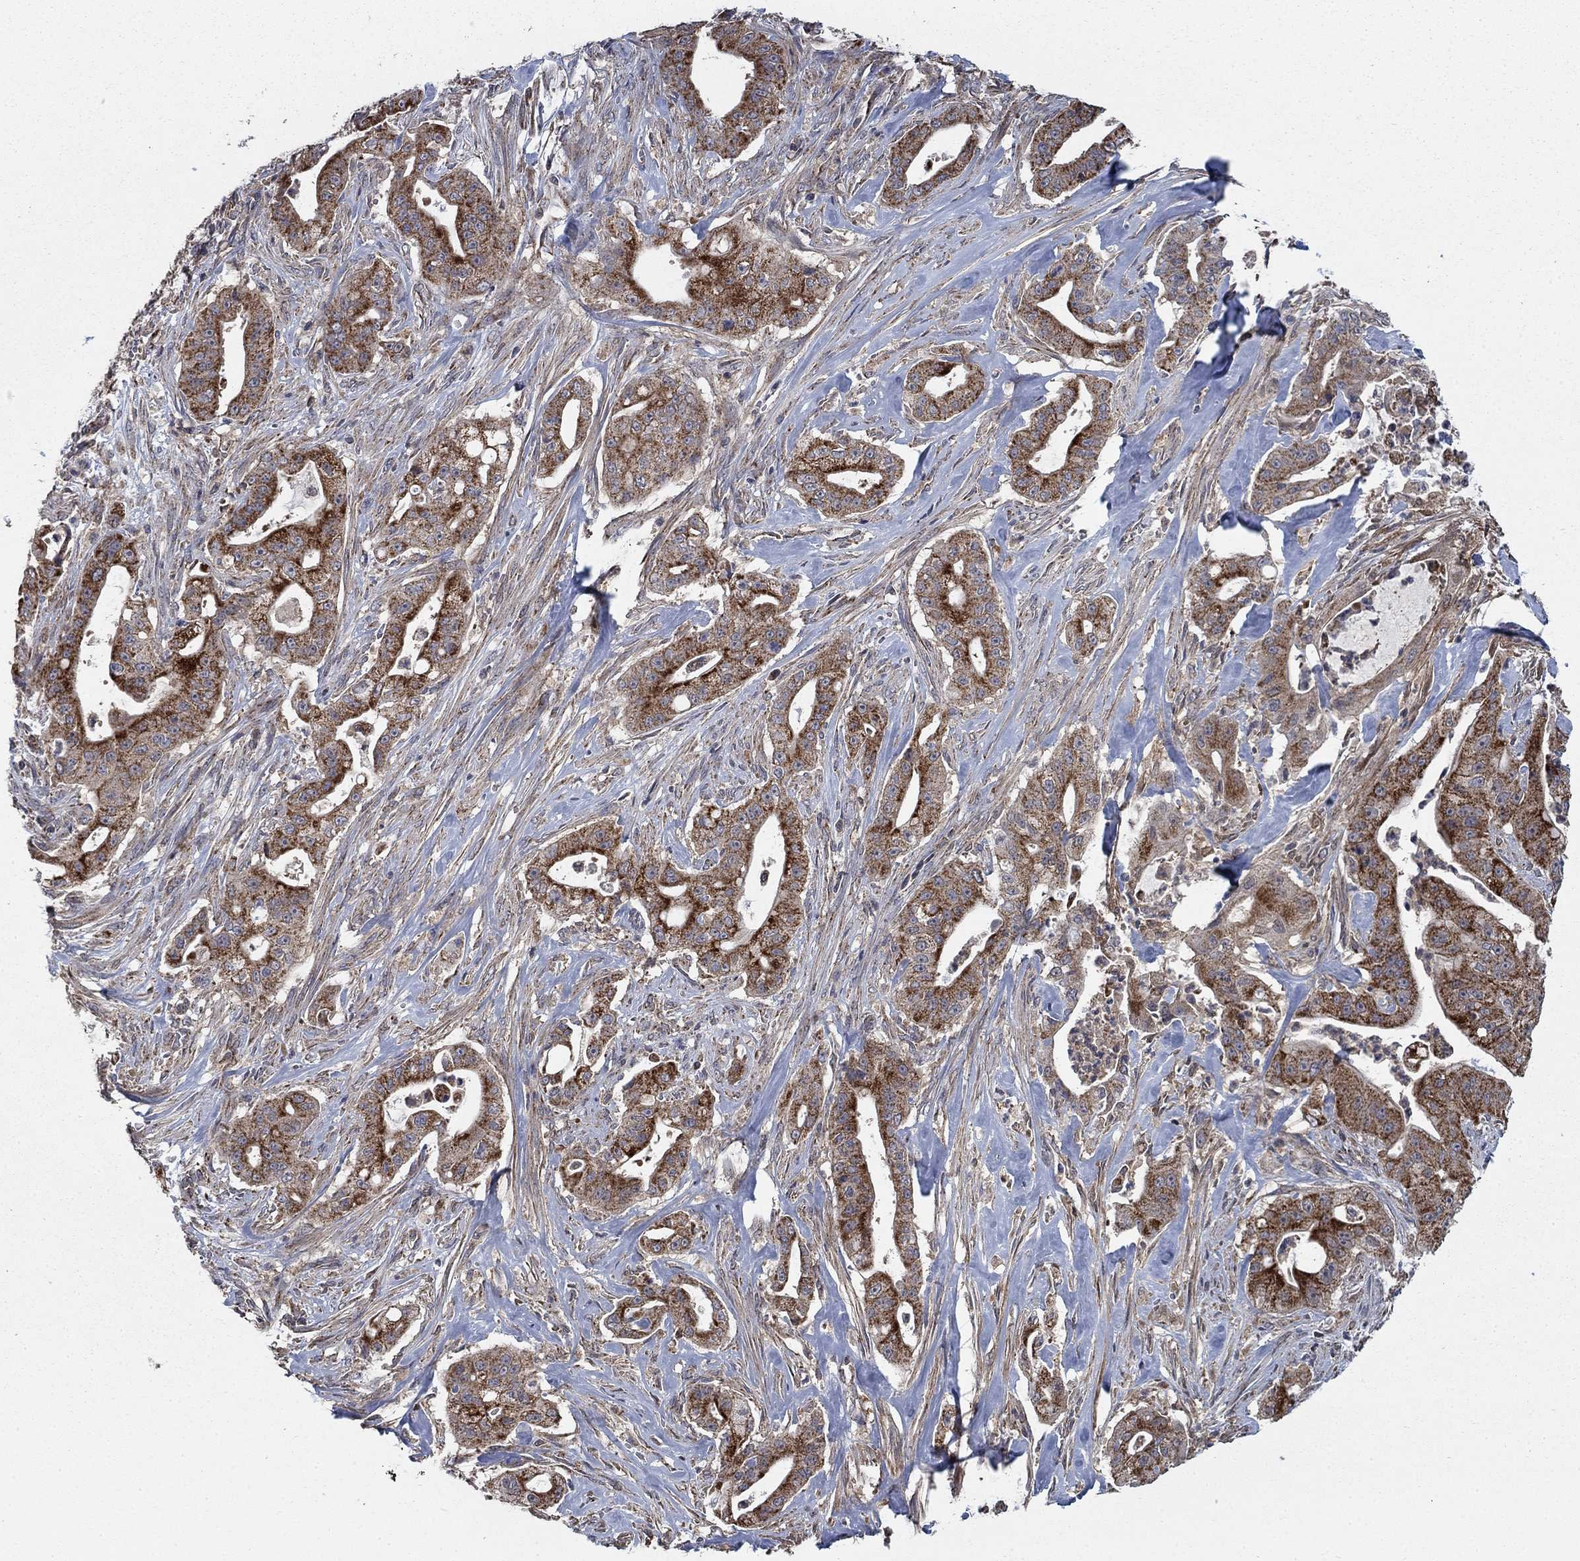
{"staining": {"intensity": "strong", "quantity": "25%-75%", "location": "cytoplasmic/membranous"}, "tissue": "pancreatic cancer", "cell_type": "Tumor cells", "image_type": "cancer", "snomed": [{"axis": "morphology", "description": "Normal tissue, NOS"}, {"axis": "morphology", "description": "Inflammation, NOS"}, {"axis": "morphology", "description": "Adenocarcinoma, NOS"}, {"axis": "topography", "description": "Pancreas"}], "caption": "A high-resolution histopathology image shows immunohistochemistry (IHC) staining of adenocarcinoma (pancreatic), which shows strong cytoplasmic/membranous positivity in approximately 25%-75% of tumor cells.", "gene": "NME7", "patient": {"sex": "male", "age": 57}}